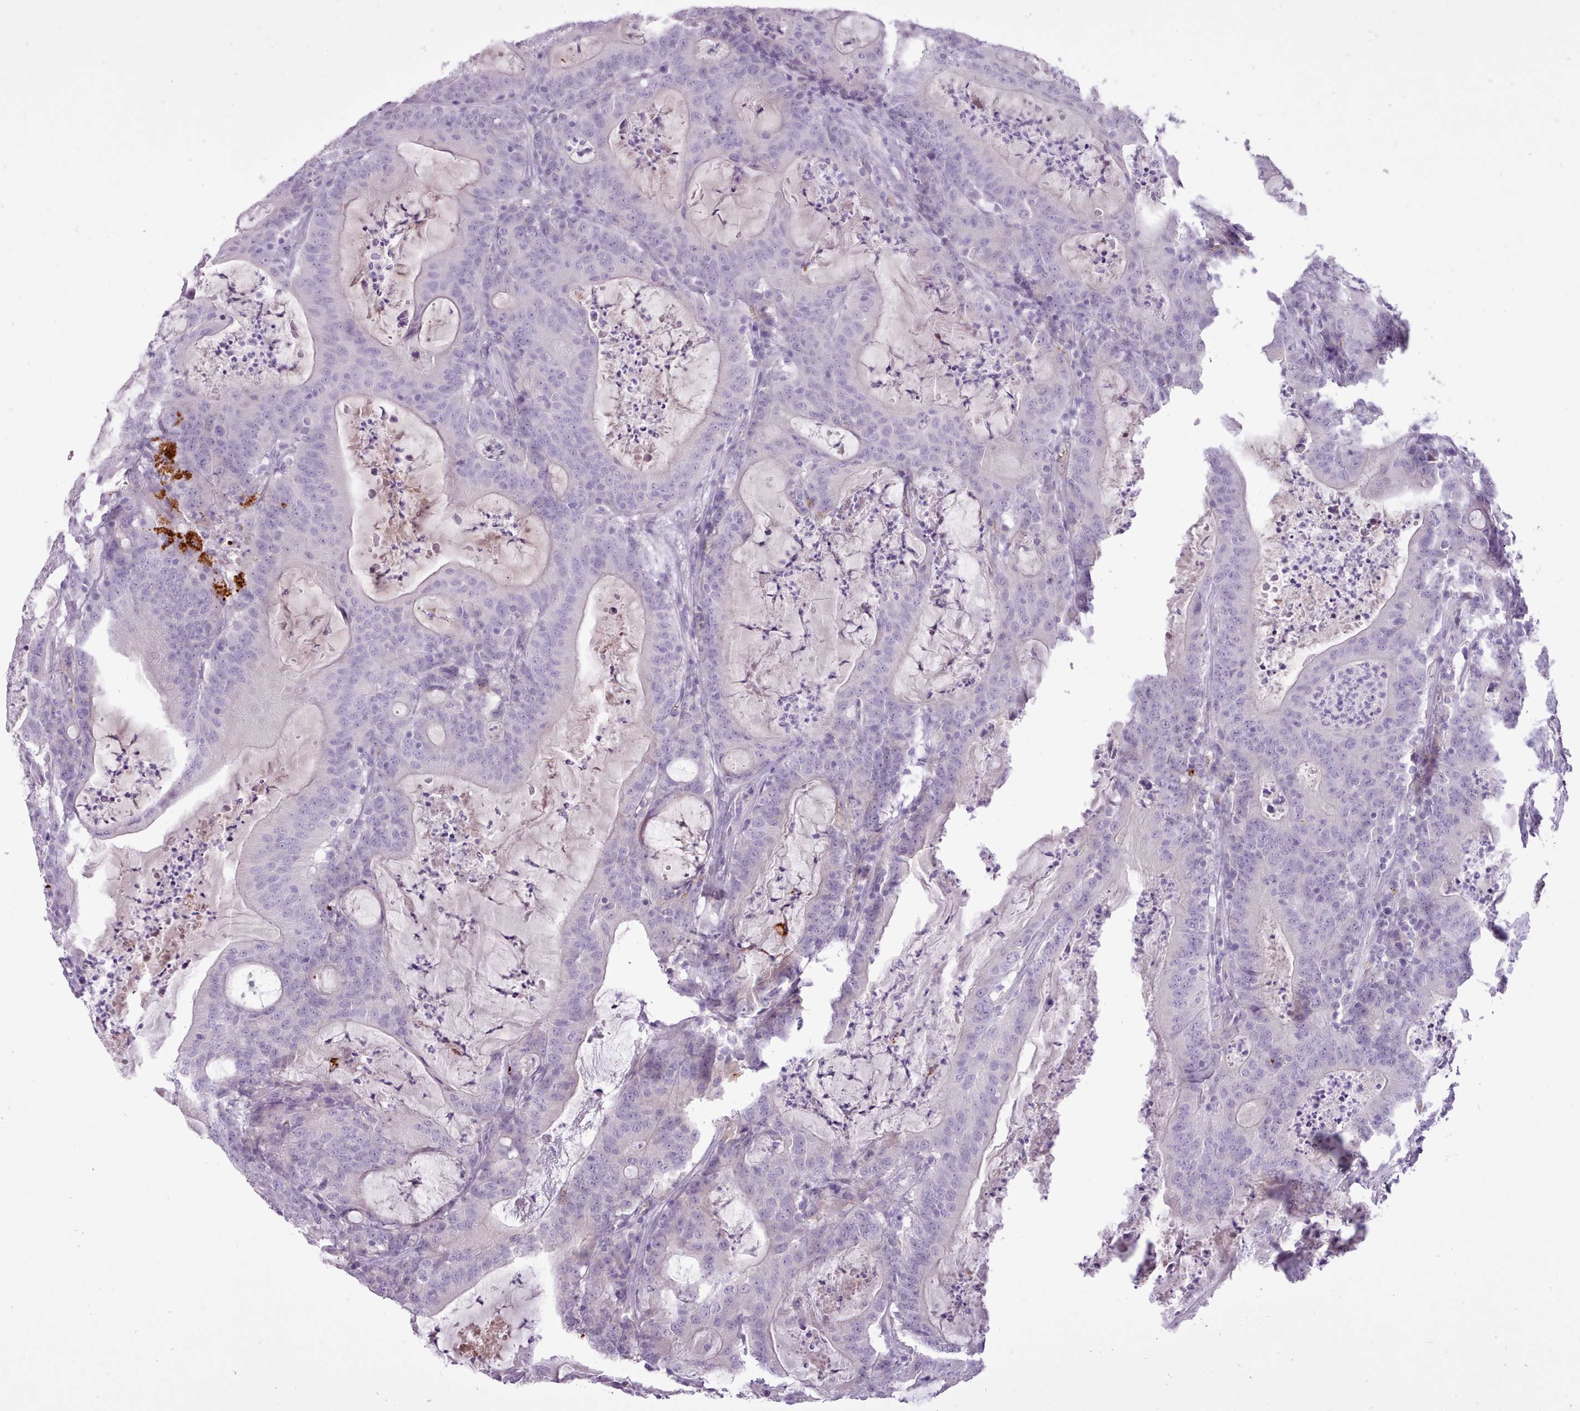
{"staining": {"intensity": "negative", "quantity": "none", "location": "none"}, "tissue": "colorectal cancer", "cell_type": "Tumor cells", "image_type": "cancer", "snomed": [{"axis": "morphology", "description": "Adenocarcinoma, NOS"}, {"axis": "topography", "description": "Colon"}], "caption": "Human colorectal adenocarcinoma stained for a protein using immunohistochemistry (IHC) exhibits no positivity in tumor cells.", "gene": "ATRAID", "patient": {"sex": "male", "age": 83}}